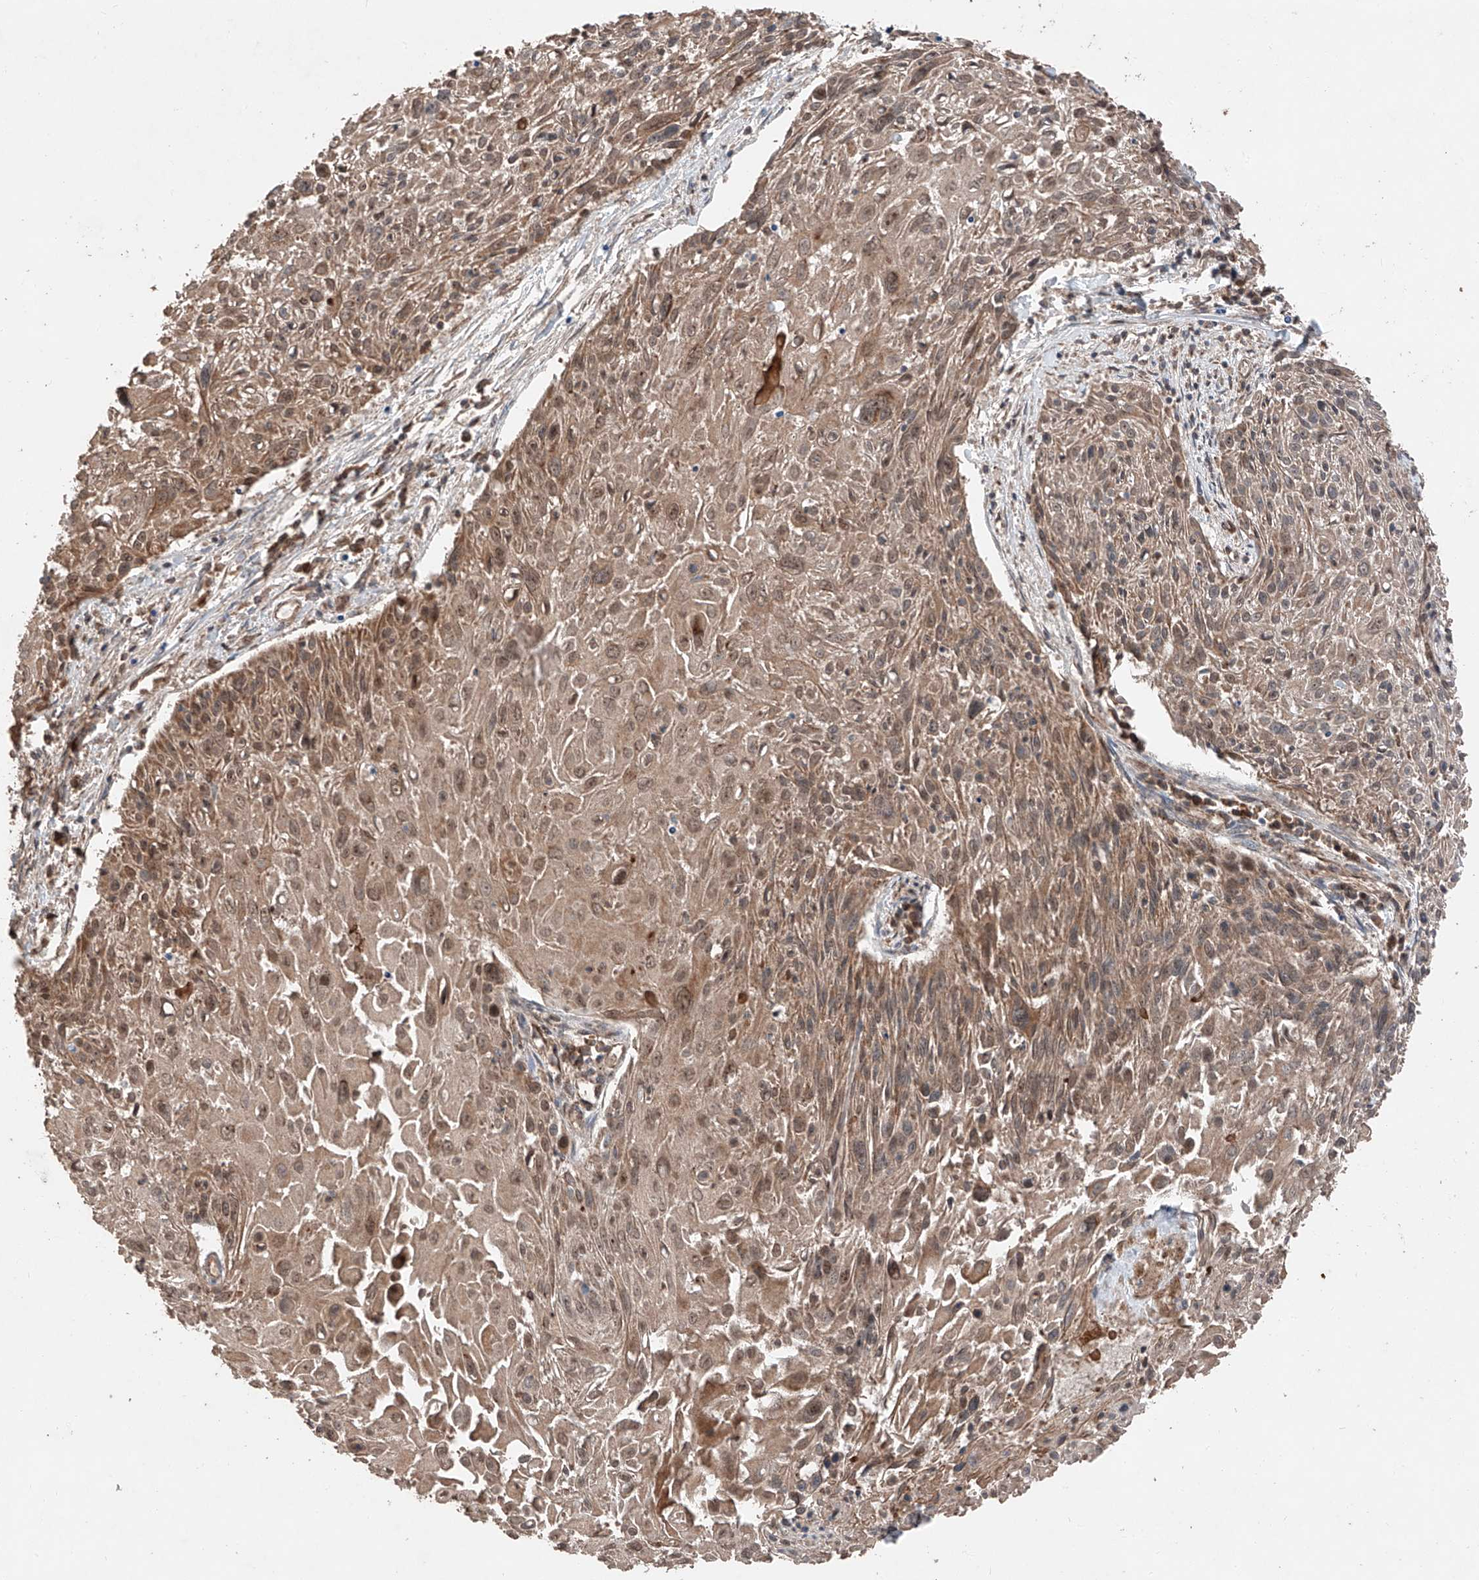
{"staining": {"intensity": "moderate", "quantity": ">75%", "location": "cytoplasmic/membranous"}, "tissue": "cervical cancer", "cell_type": "Tumor cells", "image_type": "cancer", "snomed": [{"axis": "morphology", "description": "Squamous cell carcinoma, NOS"}, {"axis": "topography", "description": "Cervix"}], "caption": "Cervical squamous cell carcinoma was stained to show a protein in brown. There is medium levels of moderate cytoplasmic/membranous expression in approximately >75% of tumor cells.", "gene": "ZSCAN29", "patient": {"sex": "female", "age": 51}}